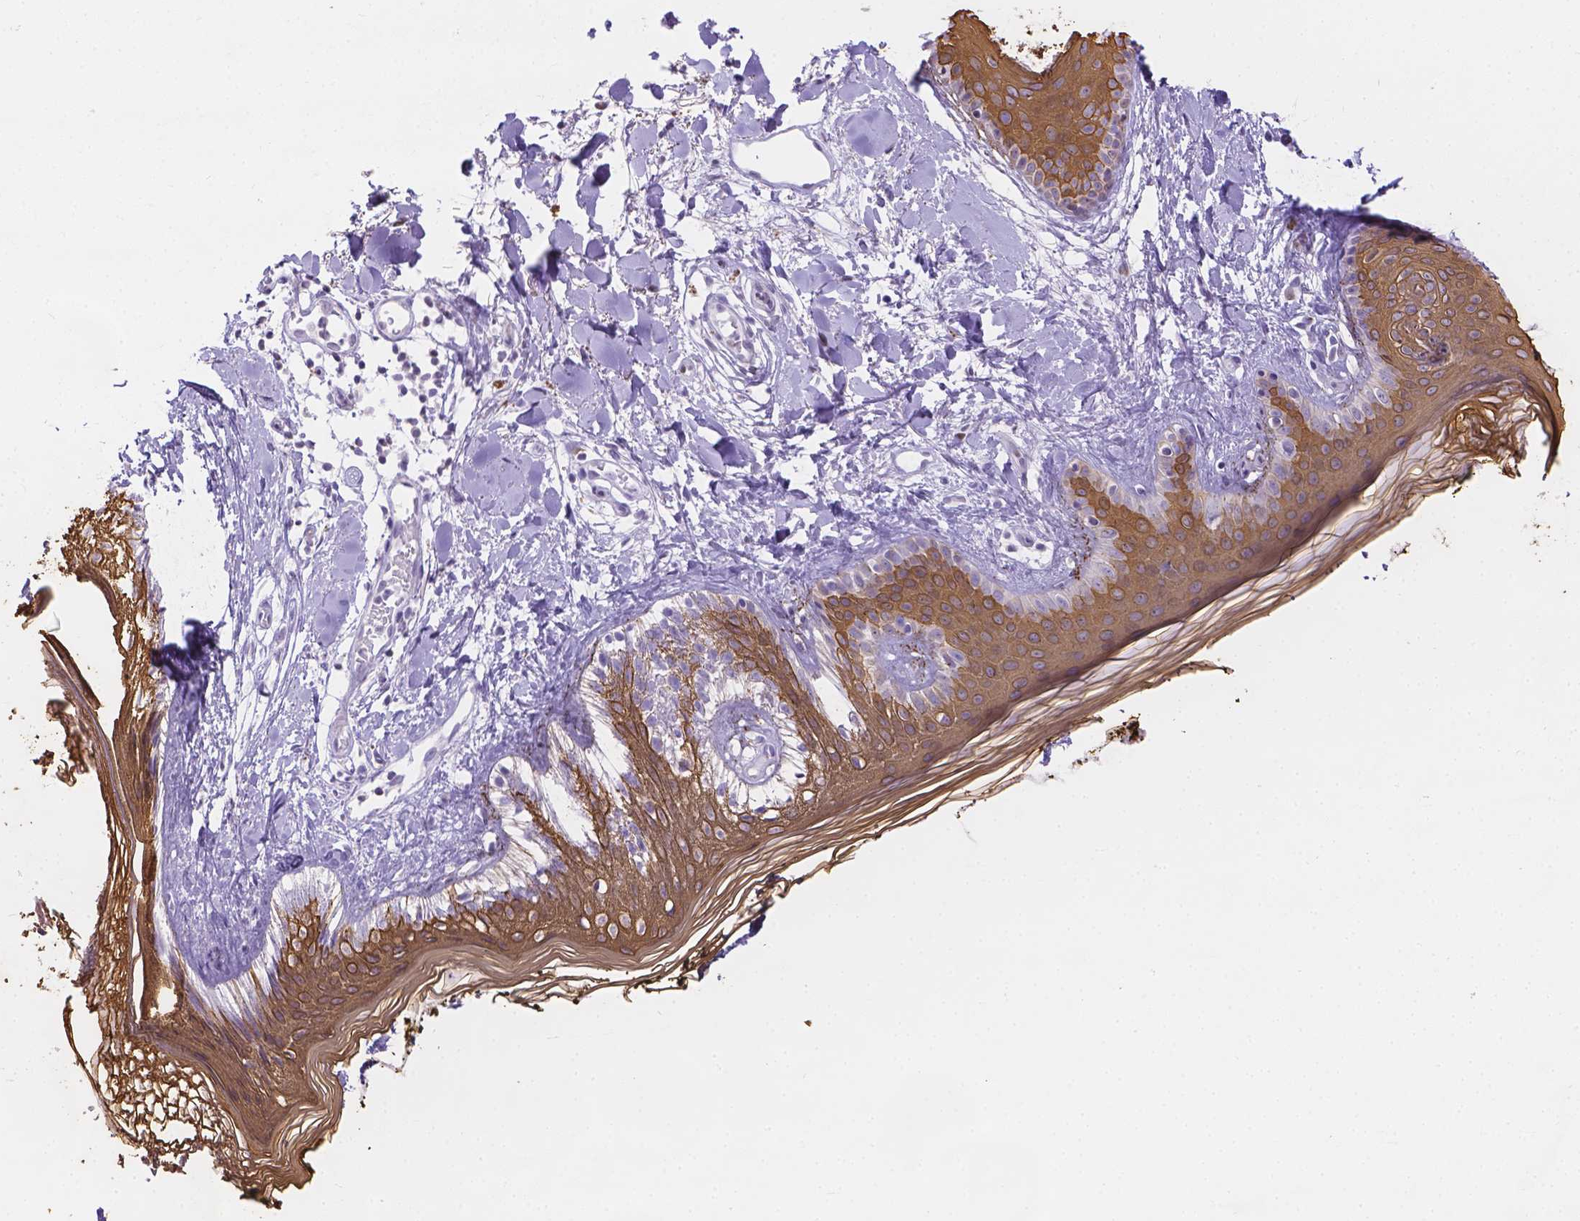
{"staining": {"intensity": "negative", "quantity": "none", "location": "none"}, "tissue": "skin", "cell_type": "Fibroblasts", "image_type": "normal", "snomed": [{"axis": "morphology", "description": "Normal tissue, NOS"}, {"axis": "topography", "description": "Skin"}], "caption": "High power microscopy micrograph of an IHC histopathology image of benign skin, revealing no significant positivity in fibroblasts.", "gene": "DMWD", "patient": {"sex": "female", "age": 34}}